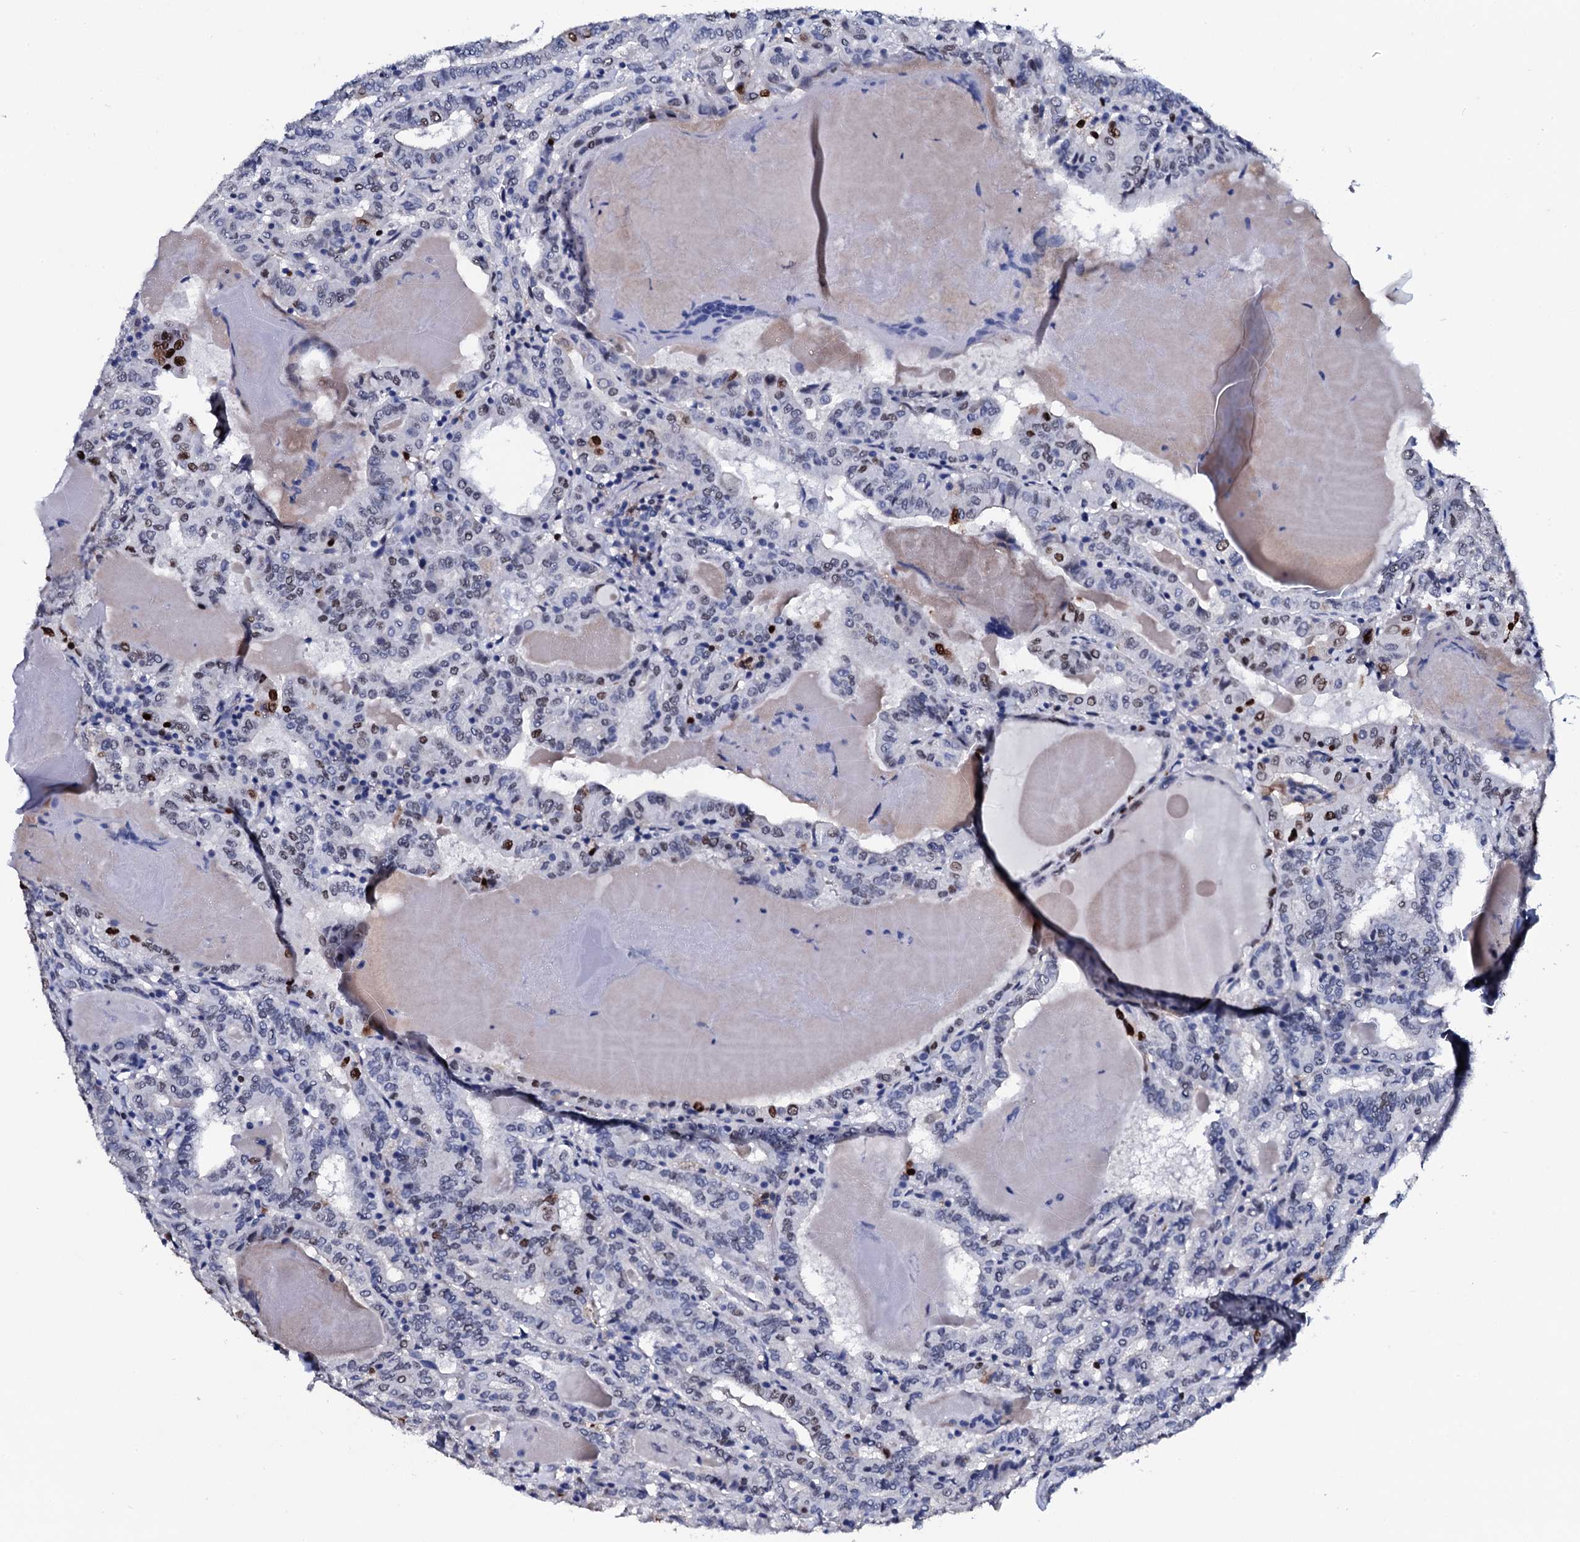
{"staining": {"intensity": "moderate", "quantity": "<25%", "location": "nuclear"}, "tissue": "thyroid cancer", "cell_type": "Tumor cells", "image_type": "cancer", "snomed": [{"axis": "morphology", "description": "Papillary adenocarcinoma, NOS"}, {"axis": "topography", "description": "Thyroid gland"}], "caption": "An image of human thyroid papillary adenocarcinoma stained for a protein demonstrates moderate nuclear brown staining in tumor cells.", "gene": "NPM2", "patient": {"sex": "female", "age": 72}}